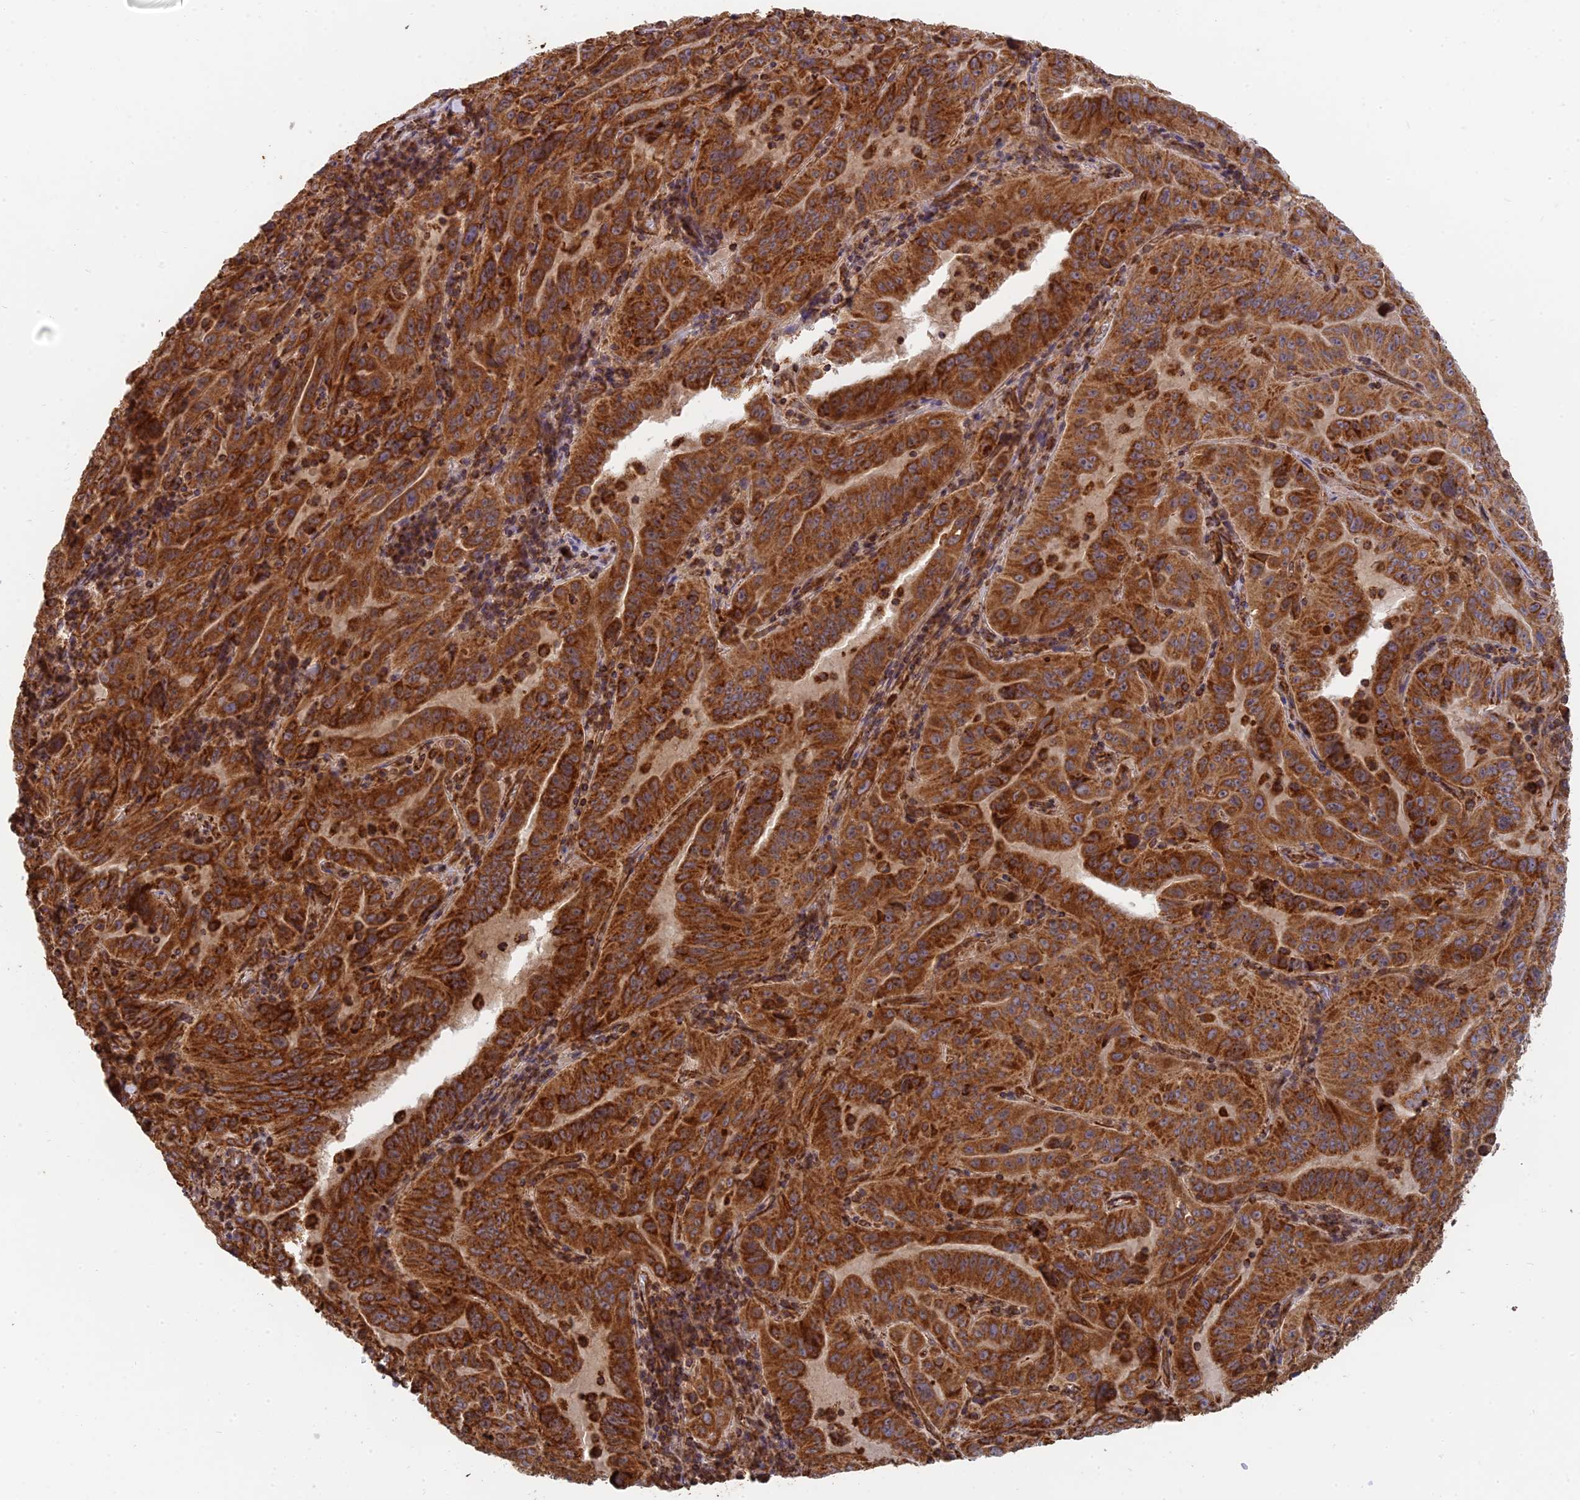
{"staining": {"intensity": "strong", "quantity": ">75%", "location": "cytoplasmic/membranous"}, "tissue": "pancreatic cancer", "cell_type": "Tumor cells", "image_type": "cancer", "snomed": [{"axis": "morphology", "description": "Adenocarcinoma, NOS"}, {"axis": "topography", "description": "Pancreas"}], "caption": "Pancreatic adenocarcinoma stained with IHC shows strong cytoplasmic/membranous staining in approximately >75% of tumor cells. The staining was performed using DAB, with brown indicating positive protein expression. Nuclei are stained blue with hematoxylin.", "gene": "DSTYK", "patient": {"sex": "male", "age": 63}}